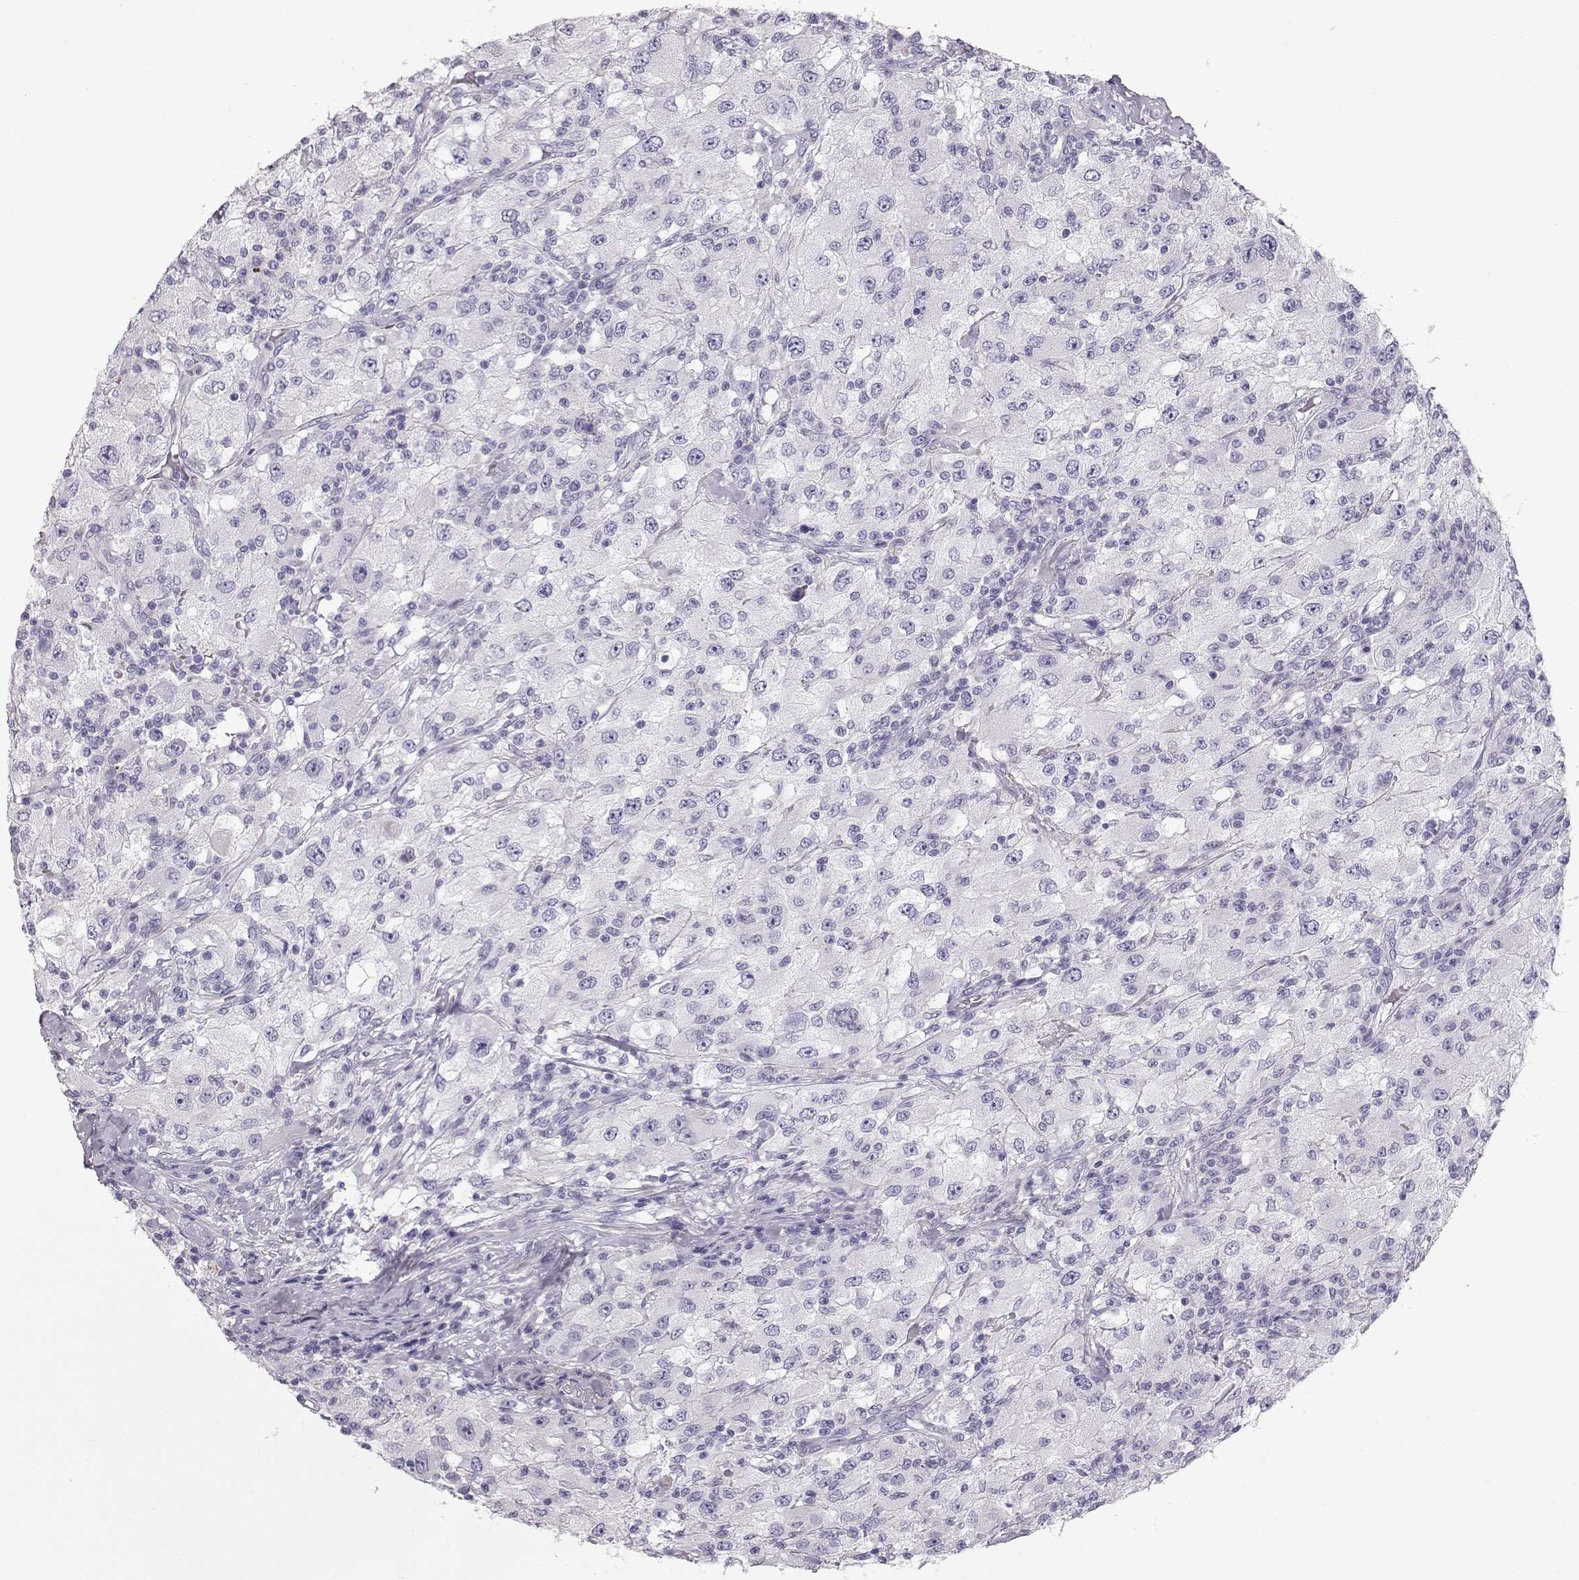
{"staining": {"intensity": "negative", "quantity": "none", "location": "none"}, "tissue": "renal cancer", "cell_type": "Tumor cells", "image_type": "cancer", "snomed": [{"axis": "morphology", "description": "Adenocarcinoma, NOS"}, {"axis": "topography", "description": "Kidney"}], "caption": "Human renal cancer stained for a protein using immunohistochemistry (IHC) displays no positivity in tumor cells.", "gene": "SLITRK3", "patient": {"sex": "female", "age": 67}}